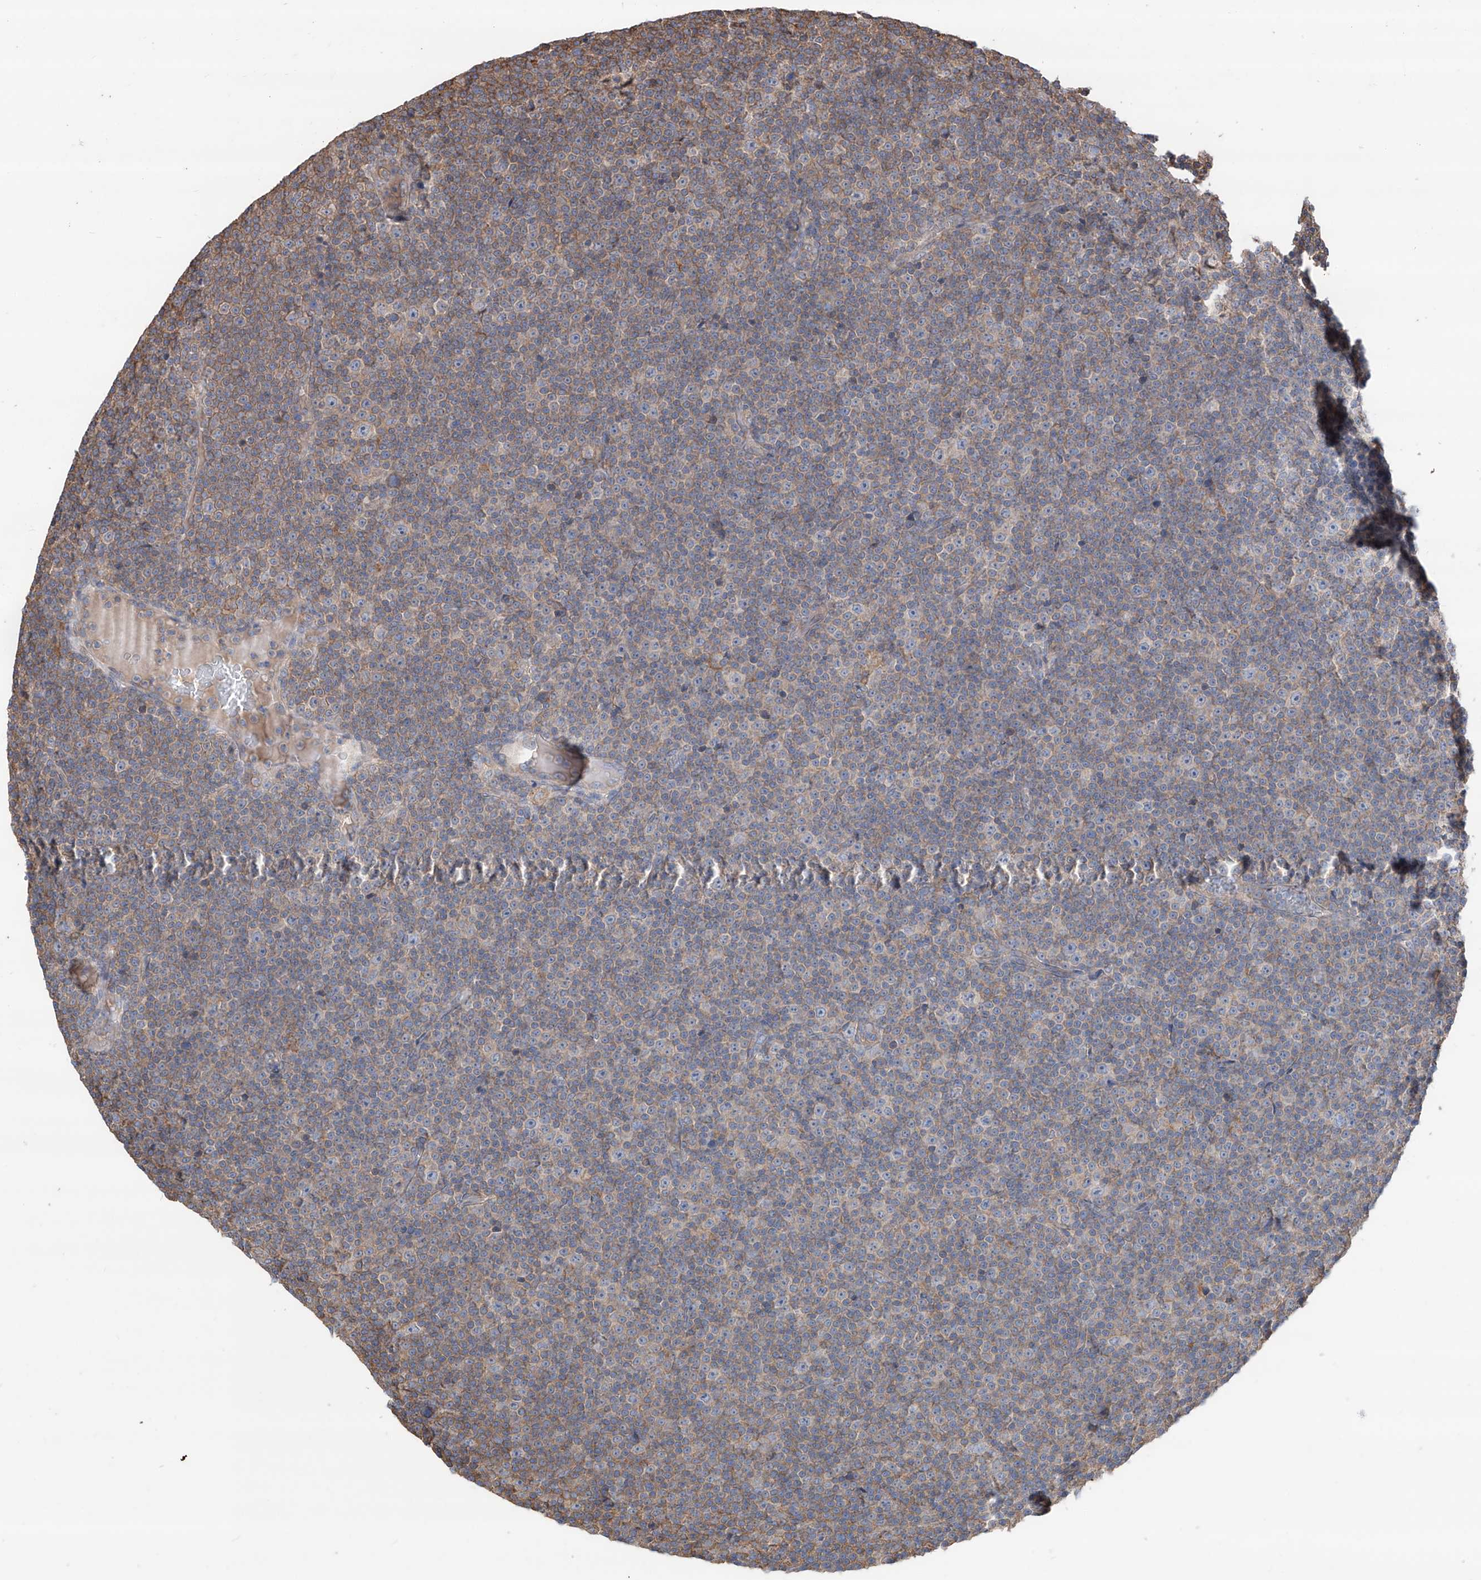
{"staining": {"intensity": "negative", "quantity": "none", "location": "none"}, "tissue": "lymphoma", "cell_type": "Tumor cells", "image_type": "cancer", "snomed": [{"axis": "morphology", "description": "Malignant lymphoma, non-Hodgkin's type, Low grade"}, {"axis": "topography", "description": "Lymph node"}], "caption": "IHC micrograph of malignant lymphoma, non-Hodgkin's type (low-grade) stained for a protein (brown), which reveals no positivity in tumor cells.", "gene": "EDN1", "patient": {"sex": "female", "age": 67}}